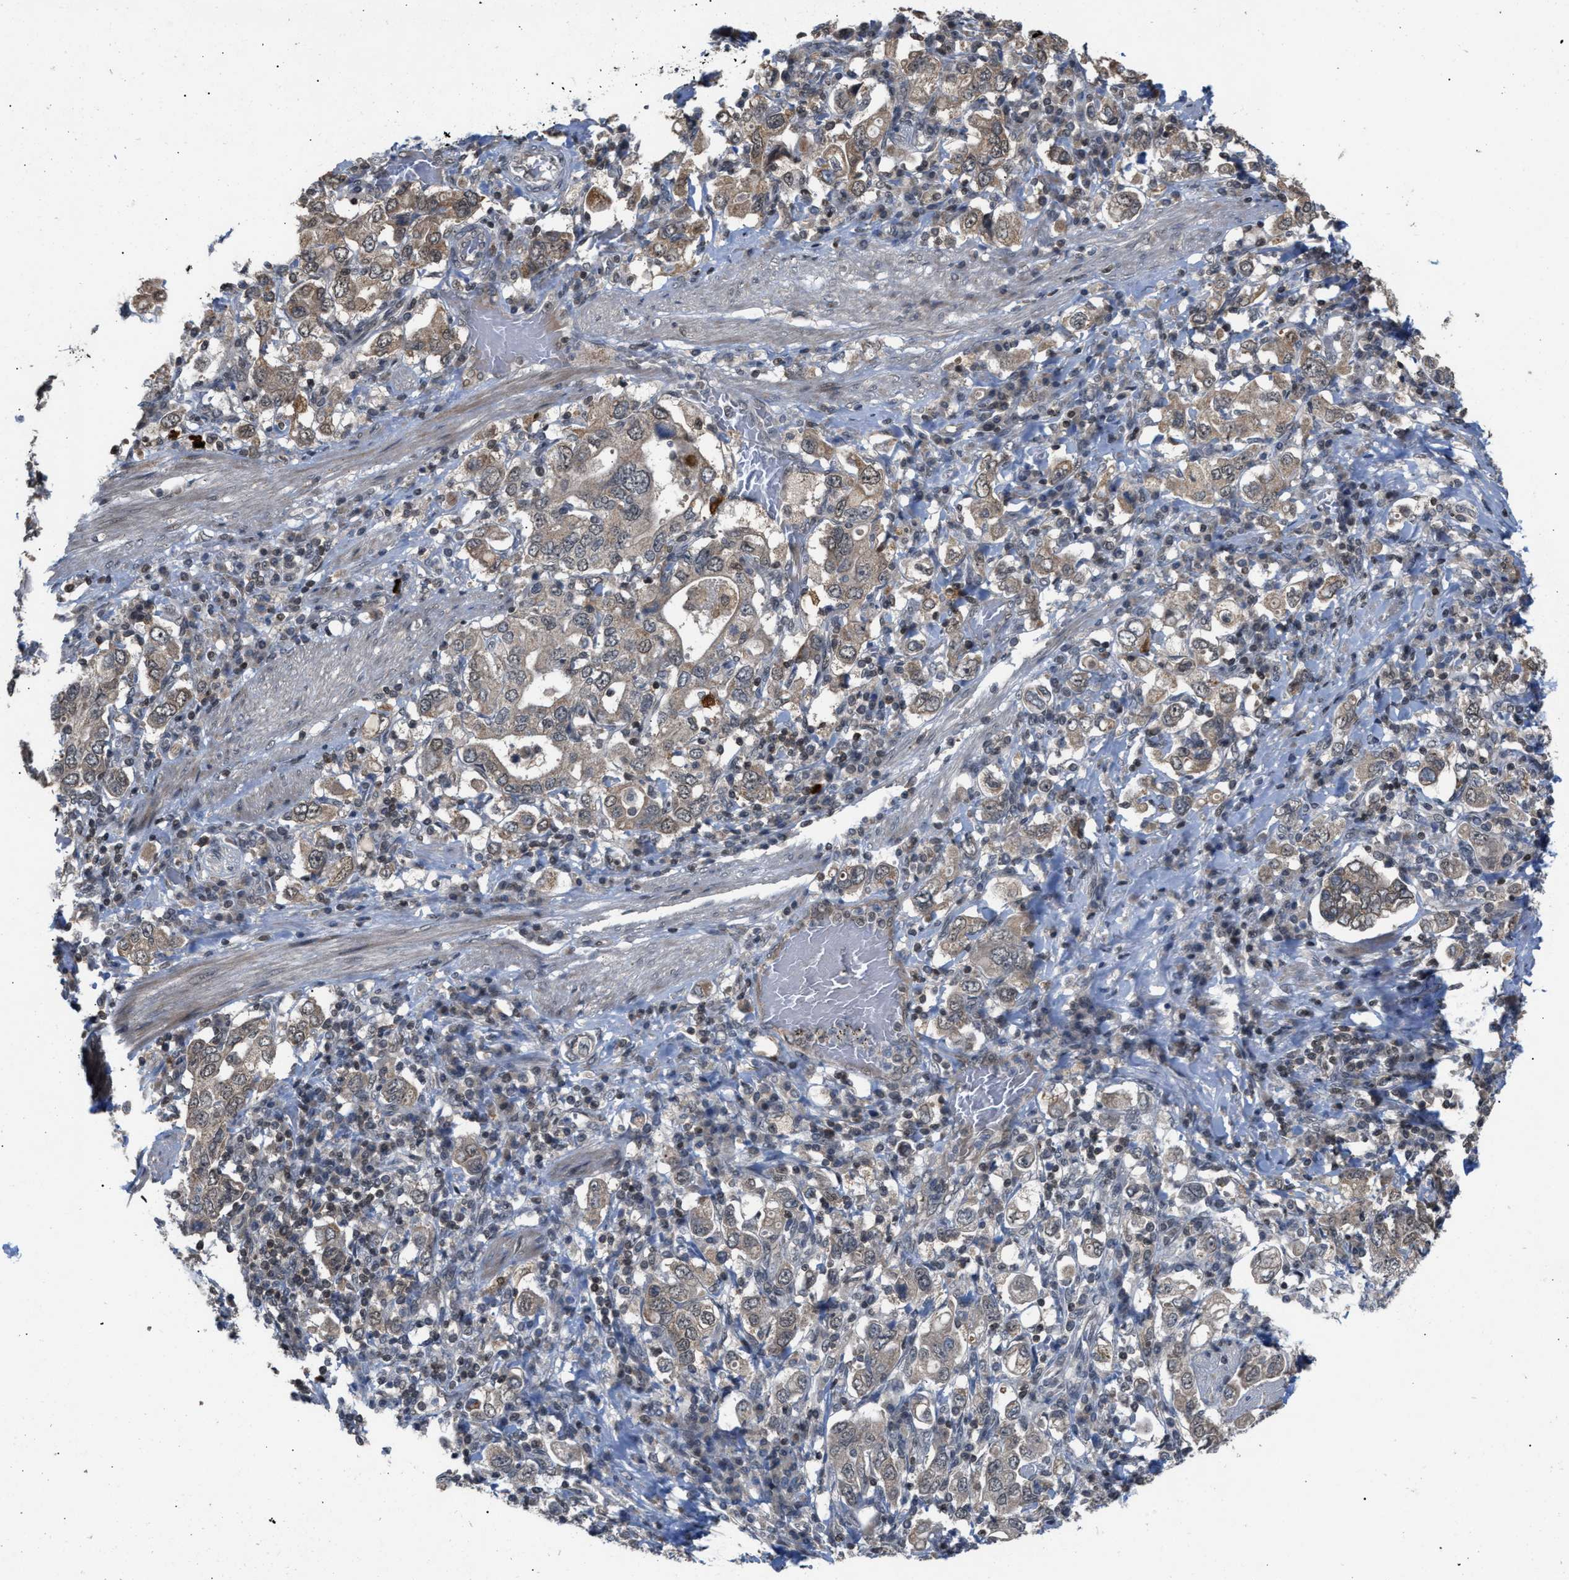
{"staining": {"intensity": "weak", "quantity": "25%-75%", "location": "cytoplasmic/membranous"}, "tissue": "stomach cancer", "cell_type": "Tumor cells", "image_type": "cancer", "snomed": [{"axis": "morphology", "description": "Adenocarcinoma, NOS"}, {"axis": "topography", "description": "Stomach, upper"}], "caption": "An IHC histopathology image of neoplastic tissue is shown. Protein staining in brown highlights weak cytoplasmic/membranous positivity in stomach cancer within tumor cells. The staining is performed using DAB brown chromogen to label protein expression. The nuclei are counter-stained blue using hematoxylin.", "gene": "C9orf78", "patient": {"sex": "male", "age": 62}}